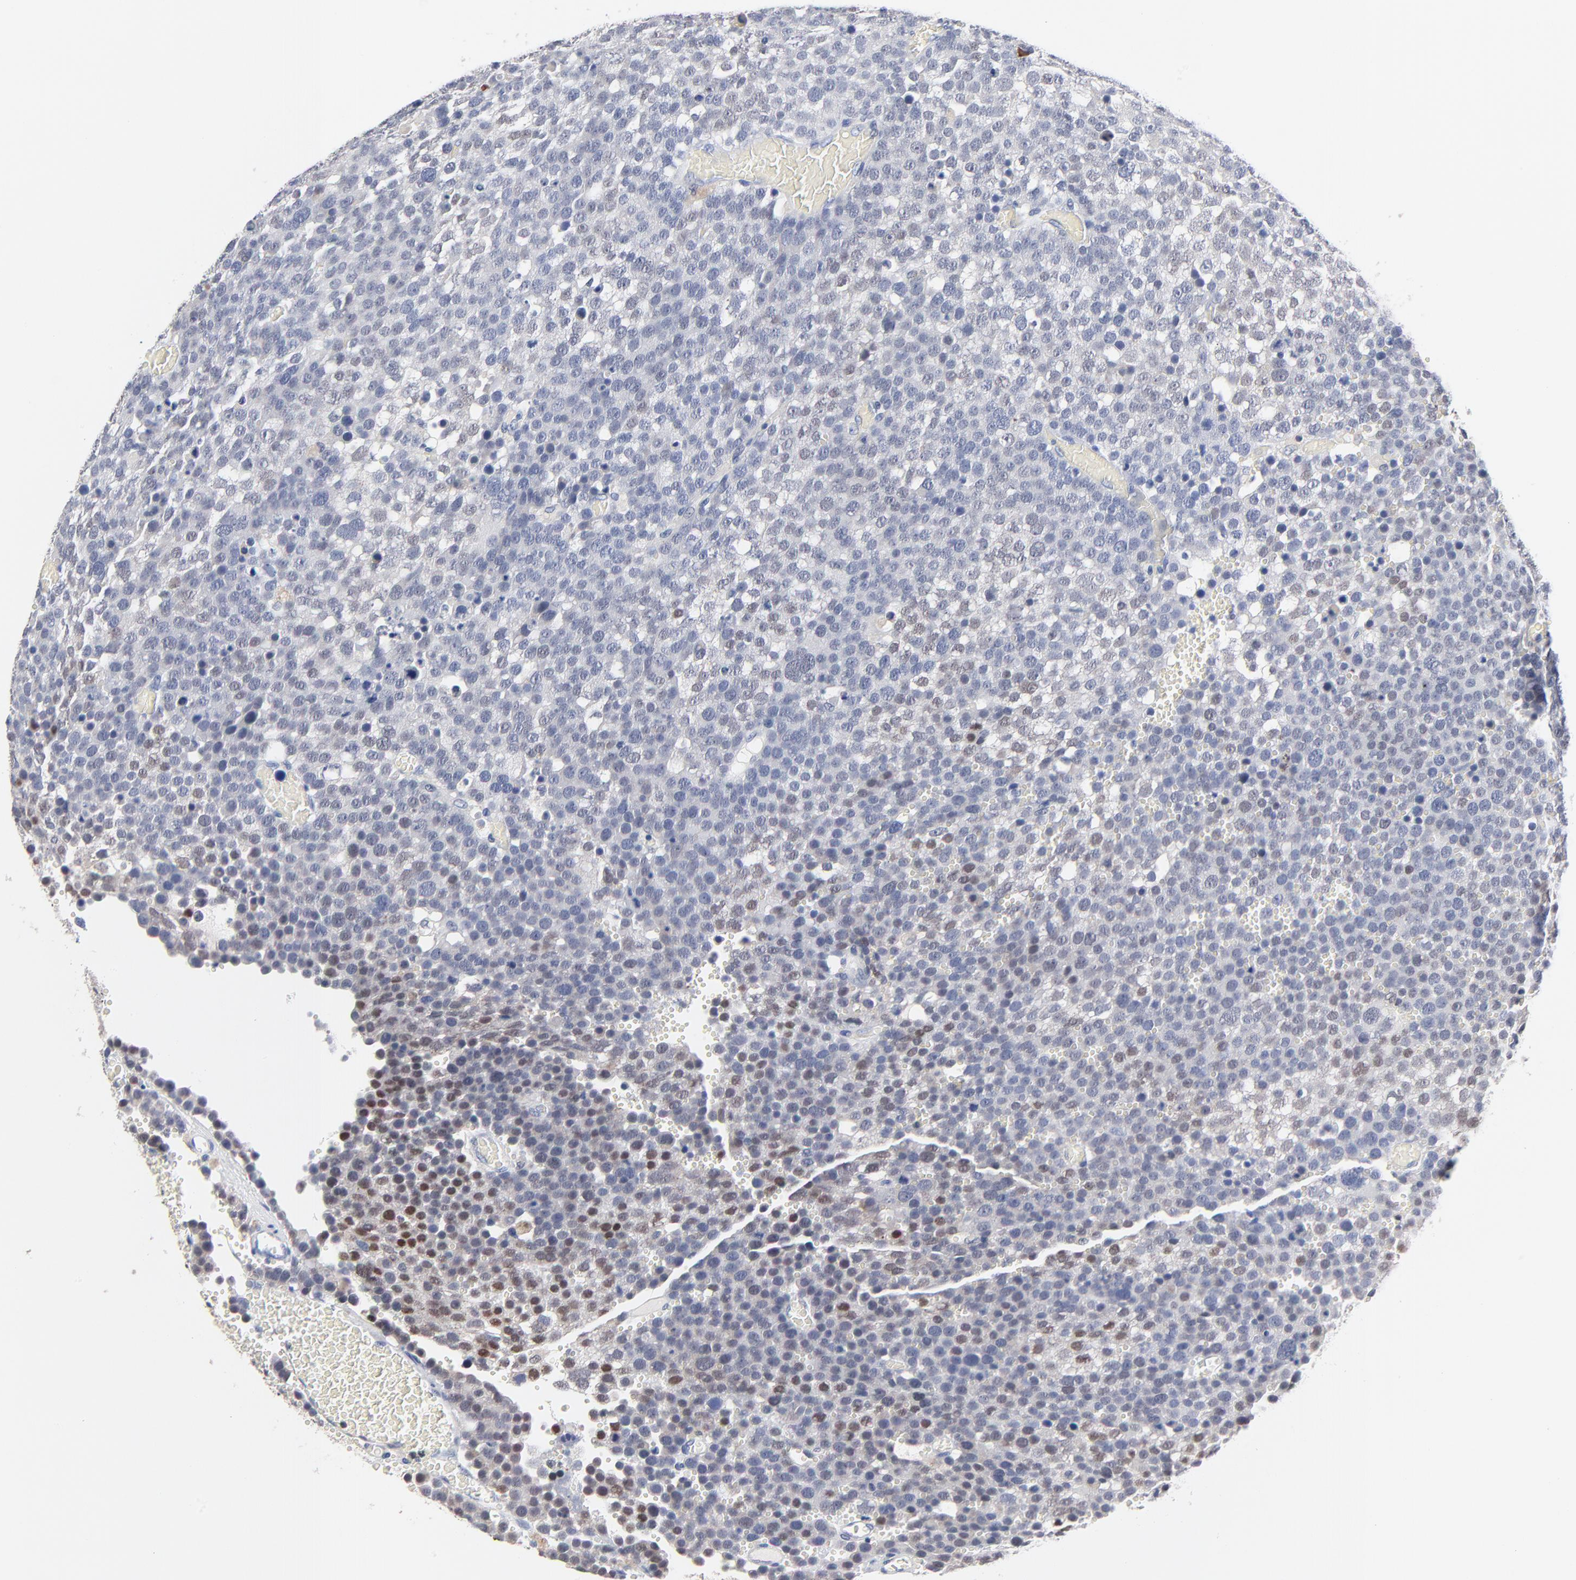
{"staining": {"intensity": "moderate", "quantity": "<25%", "location": "nuclear"}, "tissue": "testis cancer", "cell_type": "Tumor cells", "image_type": "cancer", "snomed": [{"axis": "morphology", "description": "Seminoma, NOS"}, {"axis": "topography", "description": "Testis"}], "caption": "Human testis seminoma stained with a protein marker exhibits moderate staining in tumor cells.", "gene": "AADAC", "patient": {"sex": "male", "age": 71}}